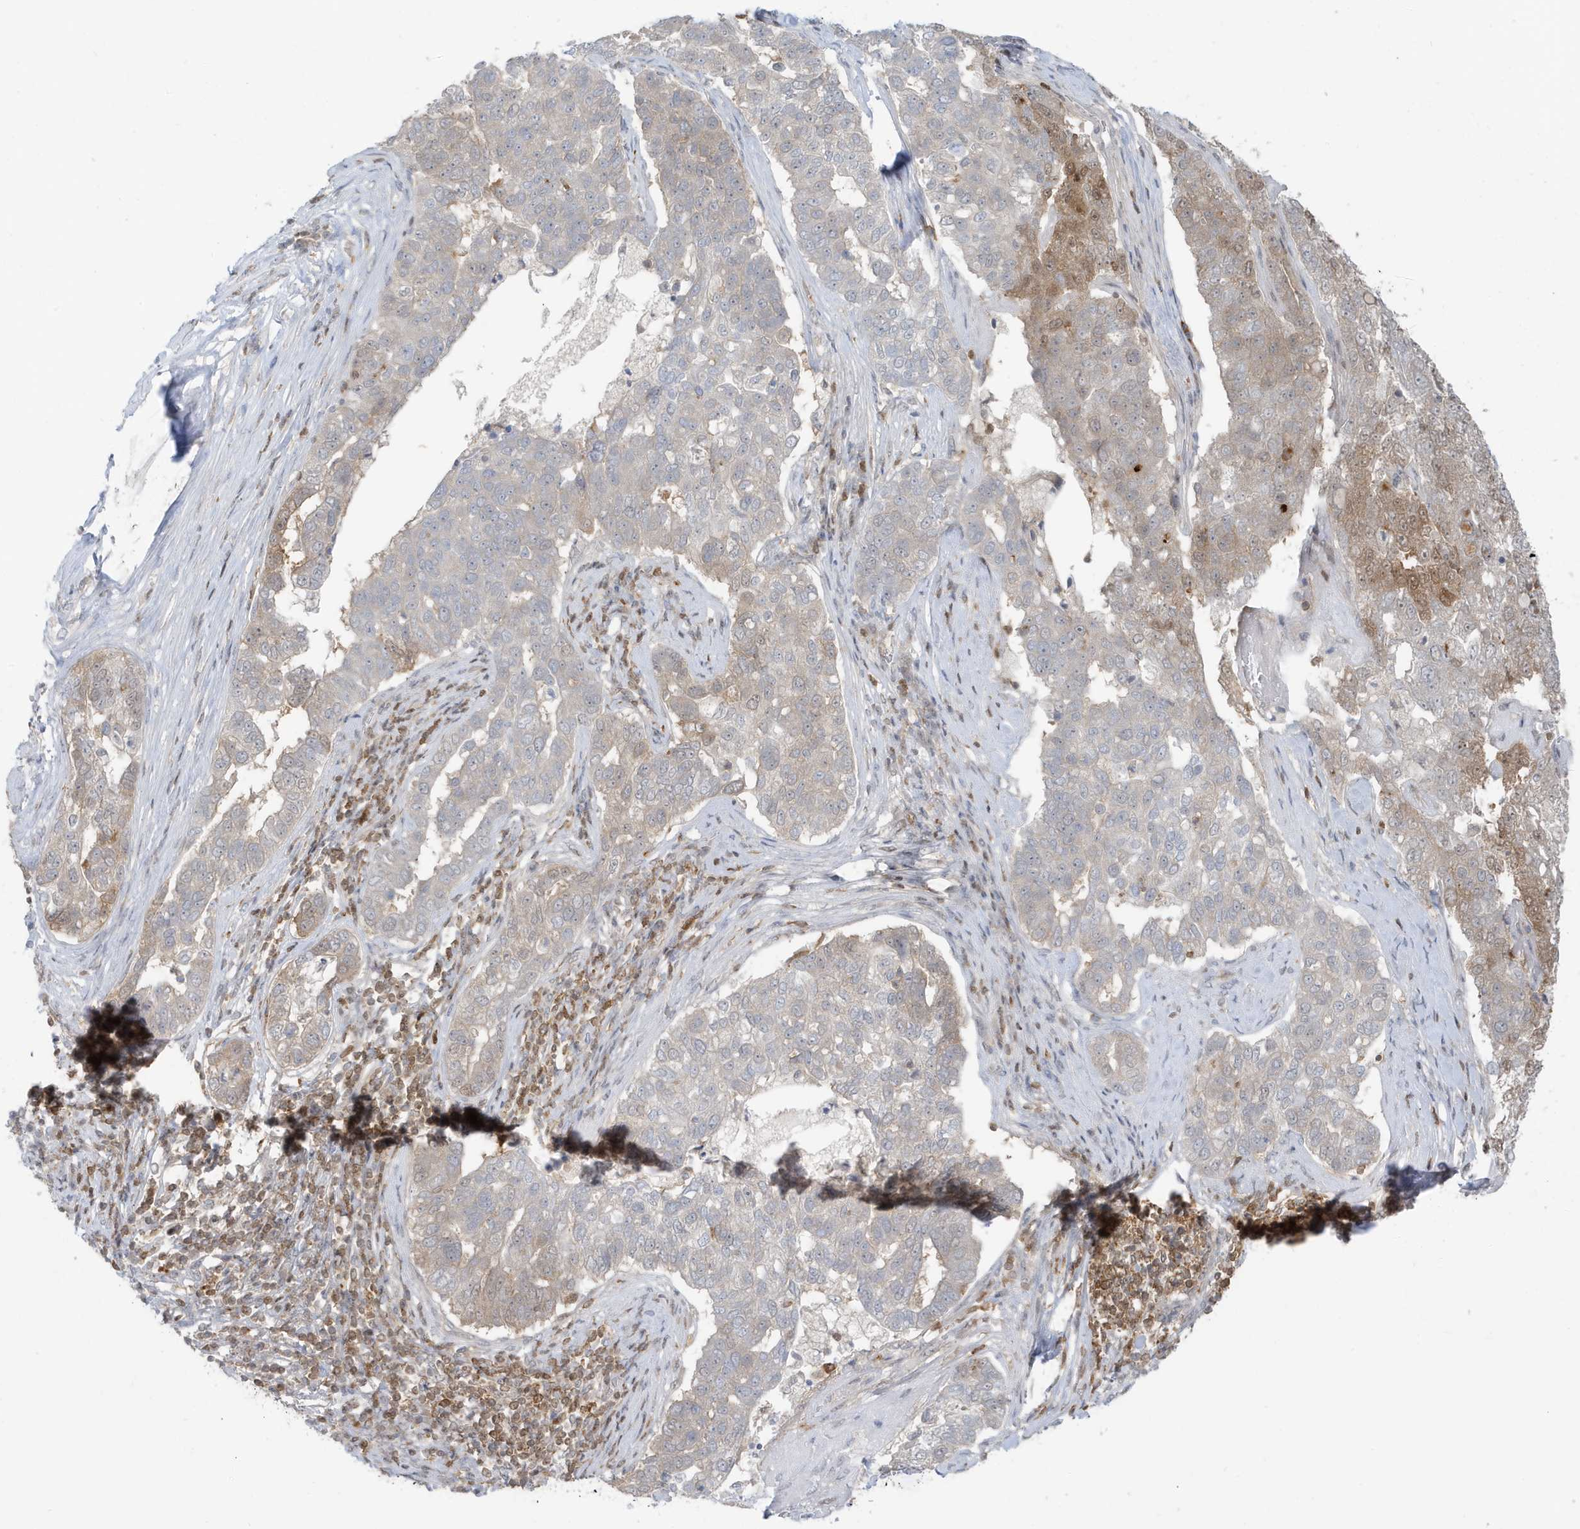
{"staining": {"intensity": "moderate", "quantity": "<25%", "location": "cytoplasmic/membranous"}, "tissue": "pancreatic cancer", "cell_type": "Tumor cells", "image_type": "cancer", "snomed": [{"axis": "morphology", "description": "Adenocarcinoma, NOS"}, {"axis": "topography", "description": "Pancreas"}], "caption": "A photomicrograph of adenocarcinoma (pancreatic) stained for a protein displays moderate cytoplasmic/membranous brown staining in tumor cells.", "gene": "OGA", "patient": {"sex": "female", "age": 61}}